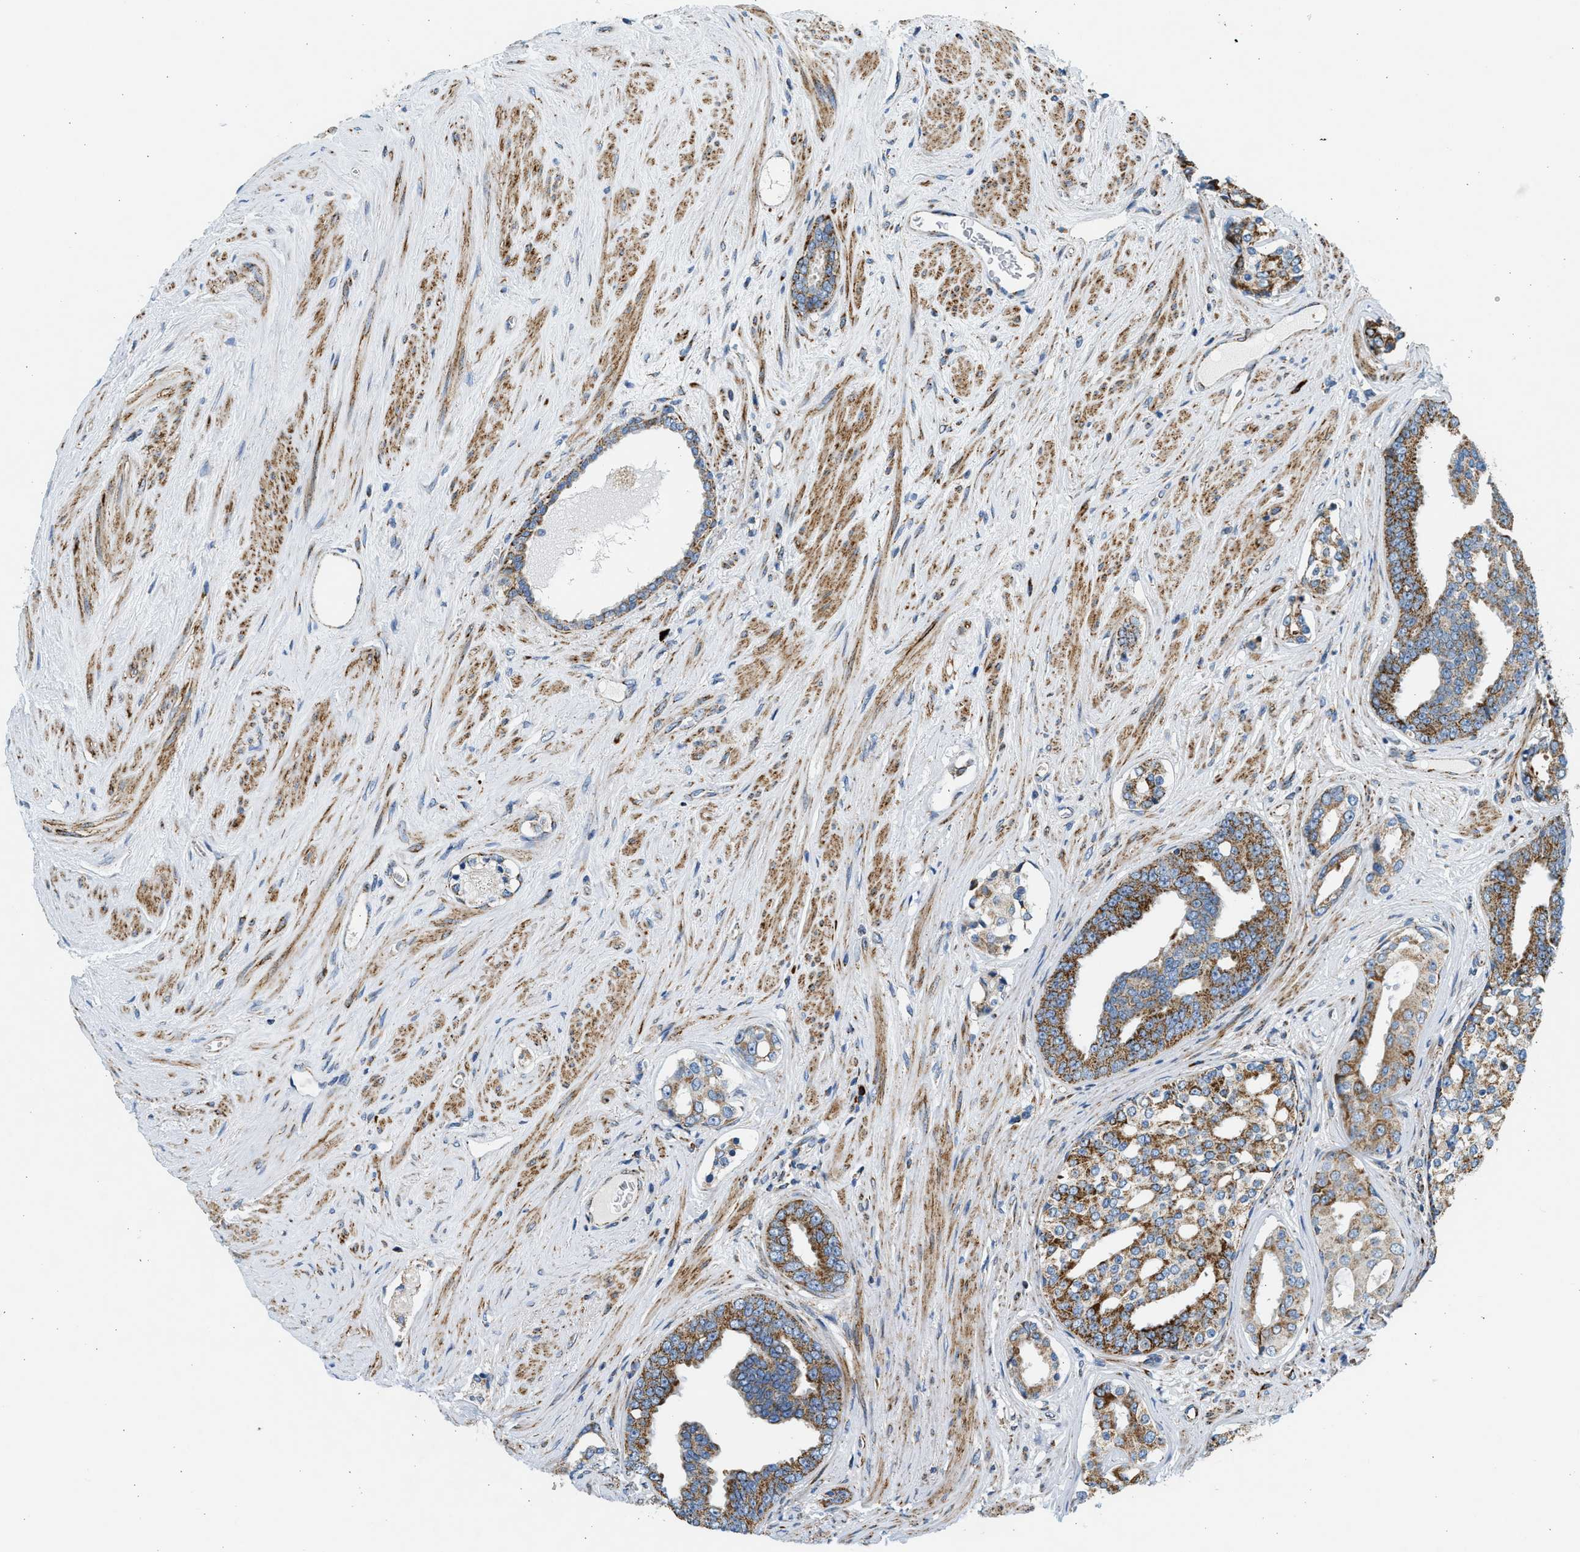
{"staining": {"intensity": "strong", "quantity": ">75%", "location": "cytoplasmic/membranous"}, "tissue": "prostate cancer", "cell_type": "Tumor cells", "image_type": "cancer", "snomed": [{"axis": "morphology", "description": "Adenocarcinoma, High grade"}, {"axis": "topography", "description": "Prostate"}], "caption": "Protein positivity by IHC exhibits strong cytoplasmic/membranous staining in about >75% of tumor cells in prostate high-grade adenocarcinoma.", "gene": "KCNMB3", "patient": {"sex": "male", "age": 71}}